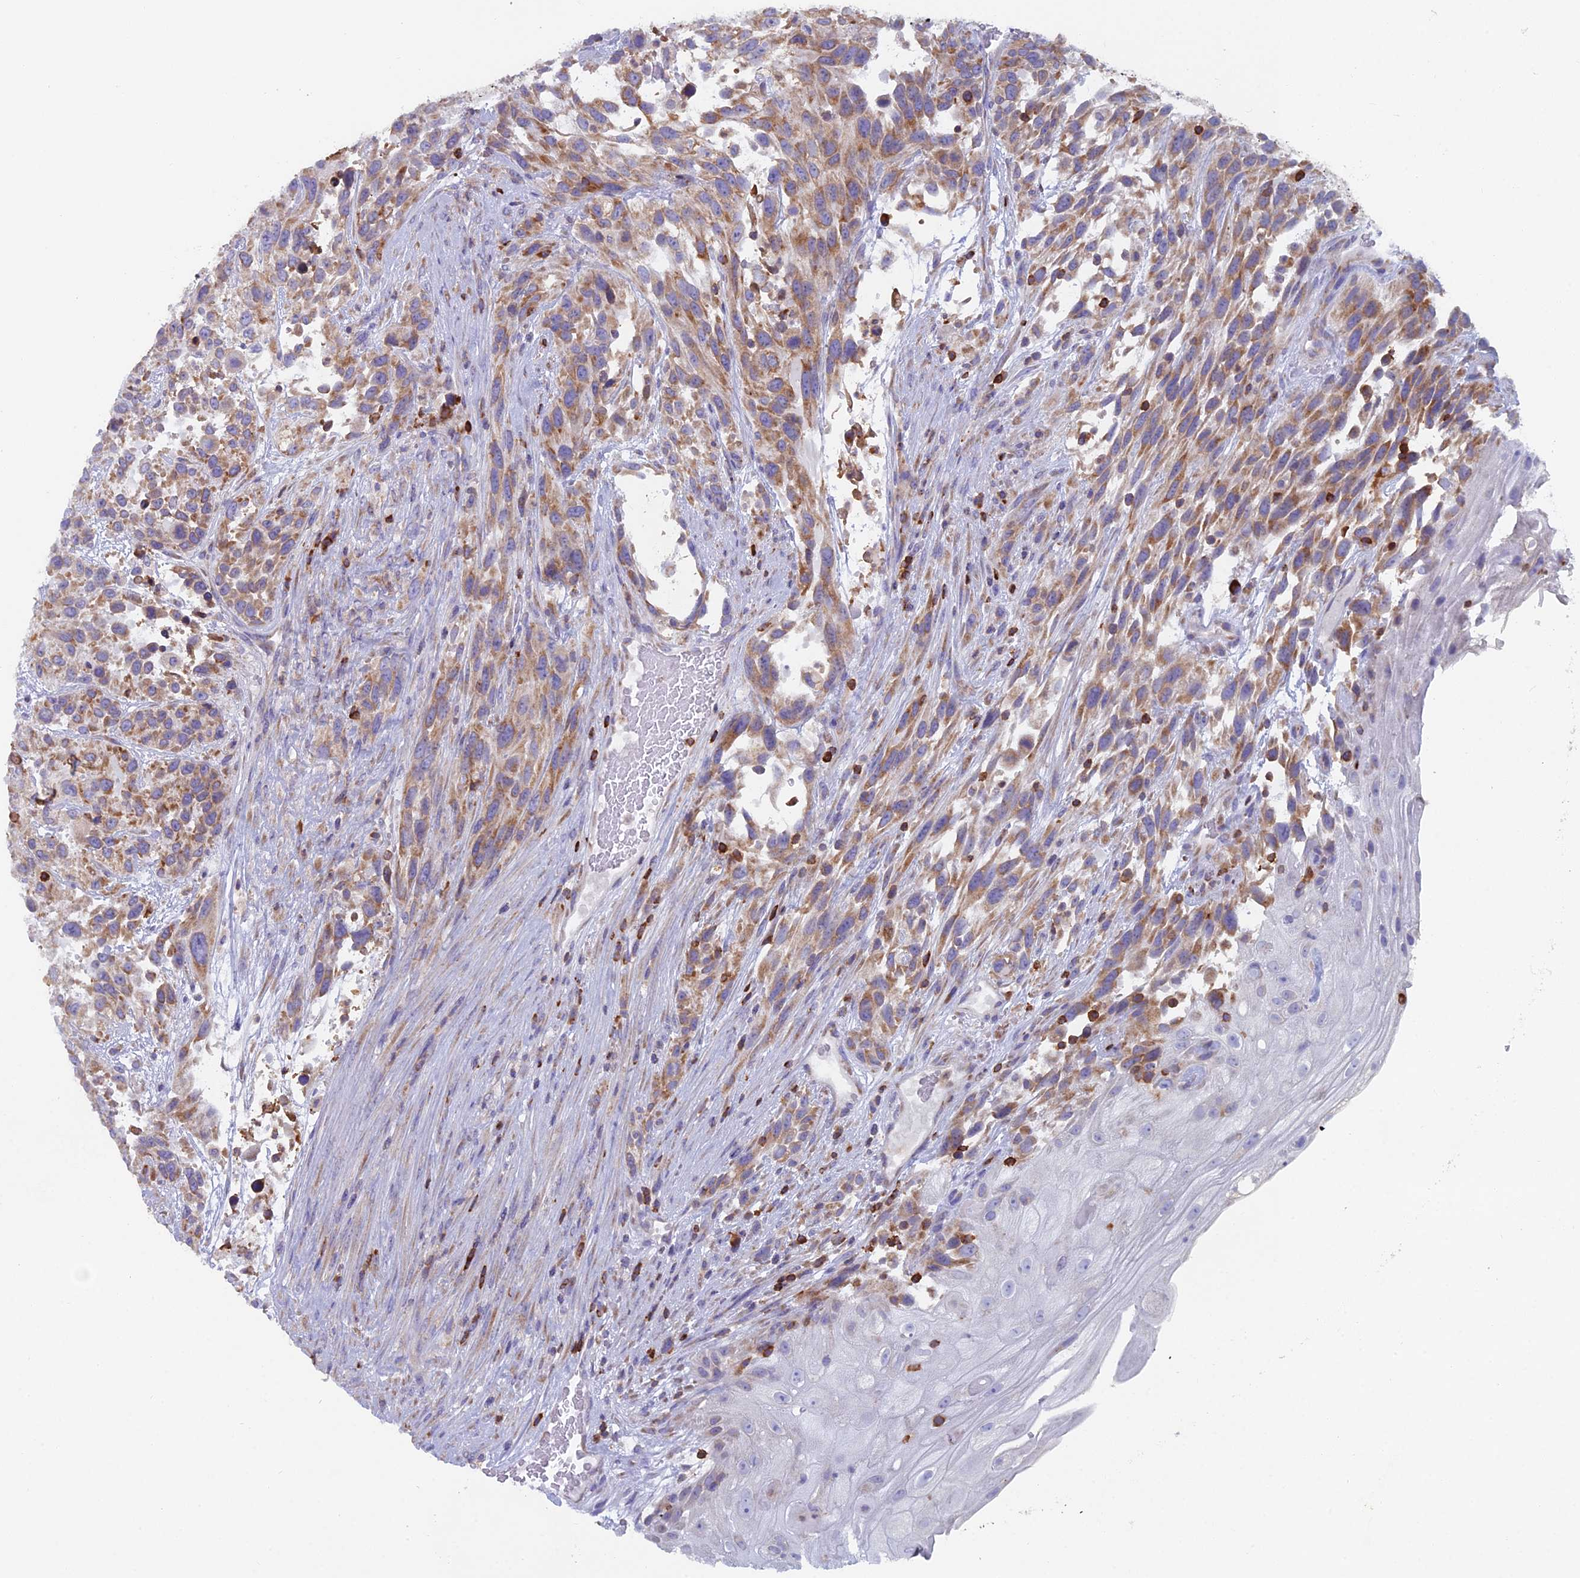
{"staining": {"intensity": "moderate", "quantity": ">75%", "location": "cytoplasmic/membranous"}, "tissue": "urothelial cancer", "cell_type": "Tumor cells", "image_type": "cancer", "snomed": [{"axis": "morphology", "description": "Urothelial carcinoma, High grade"}, {"axis": "topography", "description": "Urinary bladder"}], "caption": "This image displays immunohistochemistry staining of urothelial cancer, with medium moderate cytoplasmic/membranous staining in about >75% of tumor cells.", "gene": "ABI3BP", "patient": {"sex": "female", "age": 70}}